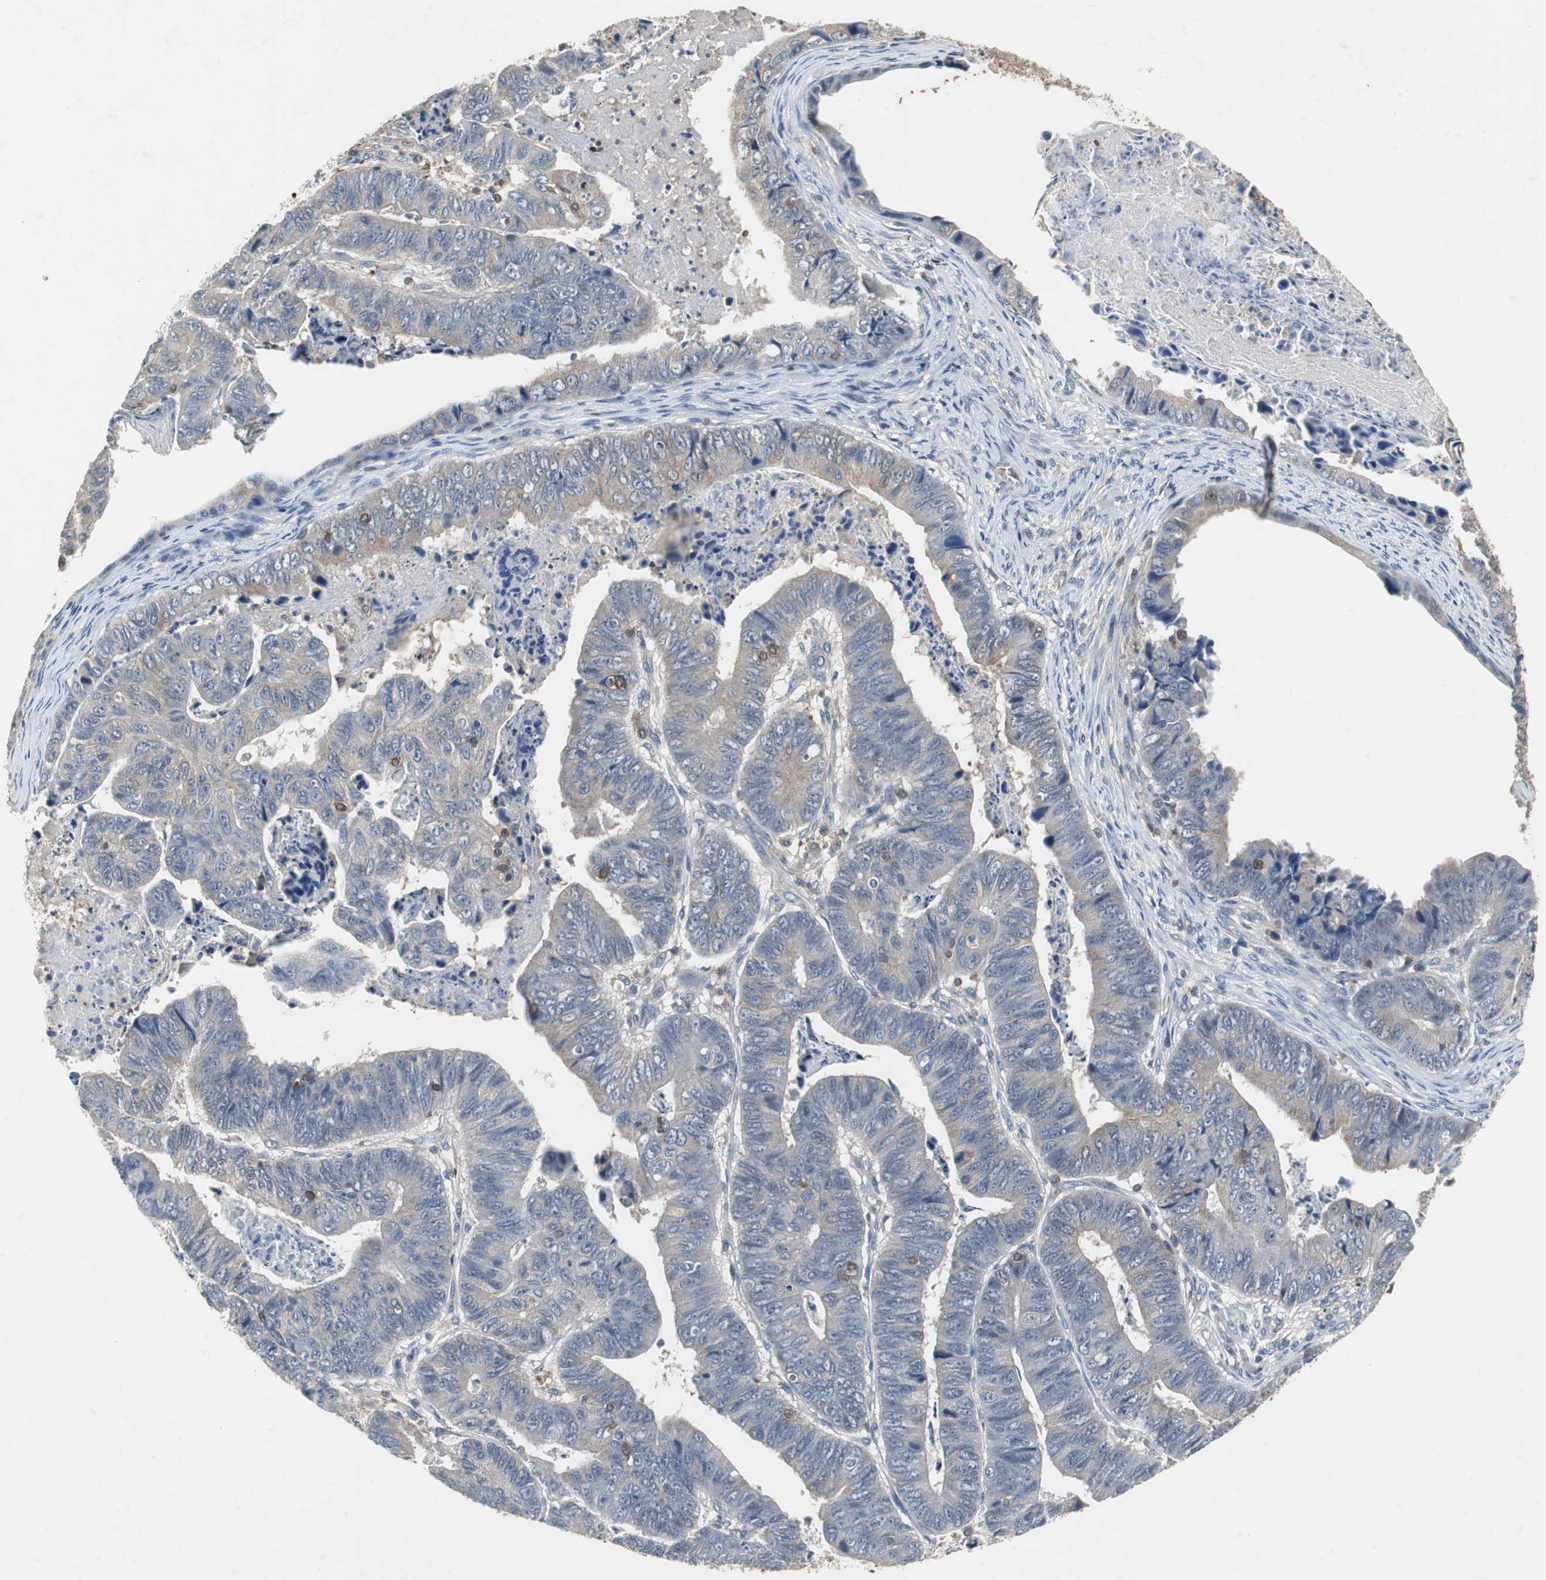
{"staining": {"intensity": "weak", "quantity": "25%-75%", "location": "cytoplasmic/membranous"}, "tissue": "stomach cancer", "cell_type": "Tumor cells", "image_type": "cancer", "snomed": [{"axis": "morphology", "description": "Adenocarcinoma, NOS"}, {"axis": "topography", "description": "Stomach, lower"}], "caption": "Human adenocarcinoma (stomach) stained for a protein (brown) exhibits weak cytoplasmic/membranous positive positivity in approximately 25%-75% of tumor cells.", "gene": "CALB2", "patient": {"sex": "male", "age": 77}}